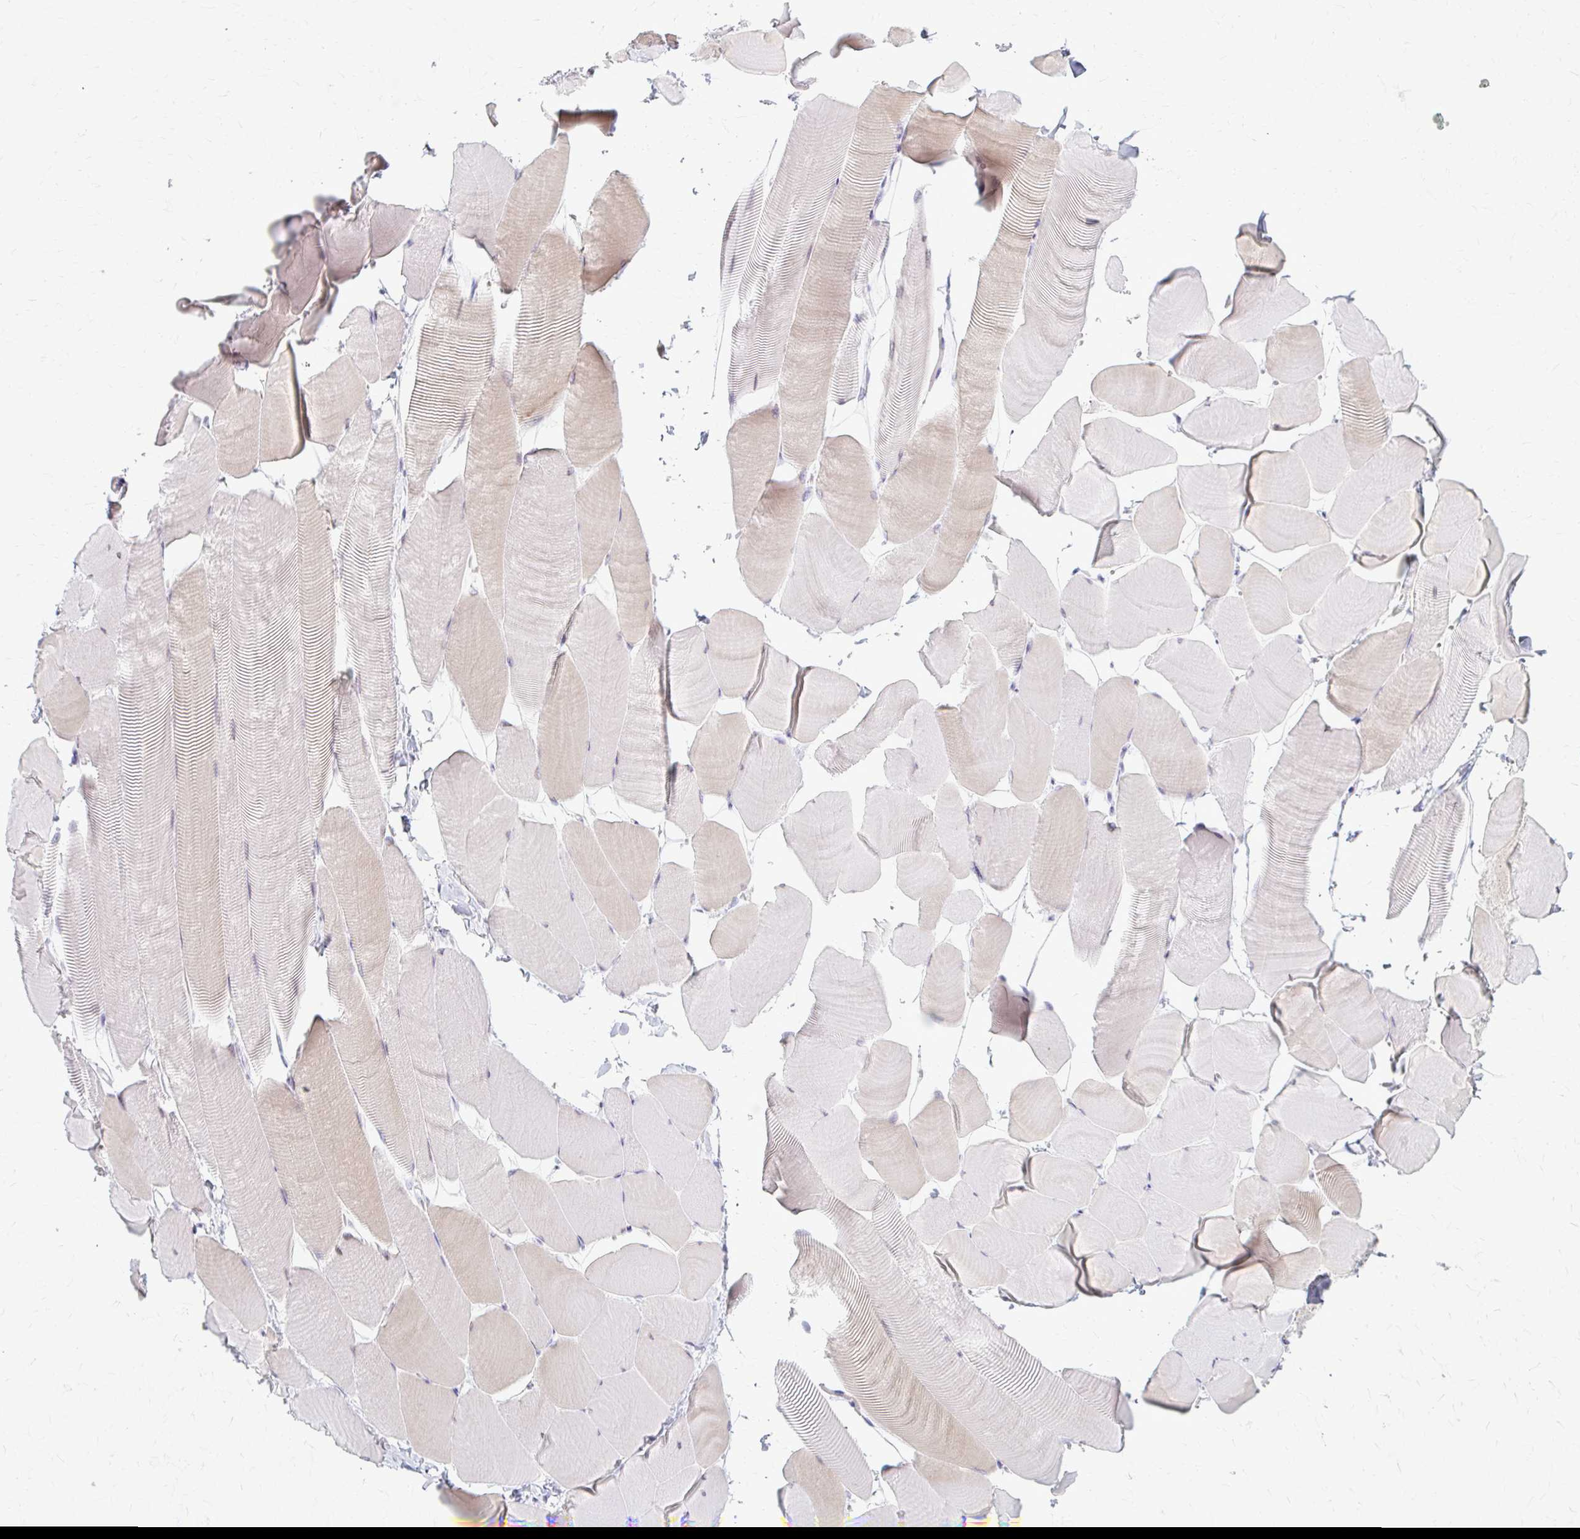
{"staining": {"intensity": "weak", "quantity": "25%-75%", "location": "cytoplasmic/membranous"}, "tissue": "skeletal muscle", "cell_type": "Myocytes", "image_type": "normal", "snomed": [{"axis": "morphology", "description": "Normal tissue, NOS"}, {"axis": "topography", "description": "Skeletal muscle"}], "caption": "The histopathology image shows staining of normal skeletal muscle, revealing weak cytoplasmic/membranous protein staining (brown color) within myocytes.", "gene": "LDLRAP1", "patient": {"sex": "male", "age": 25}}